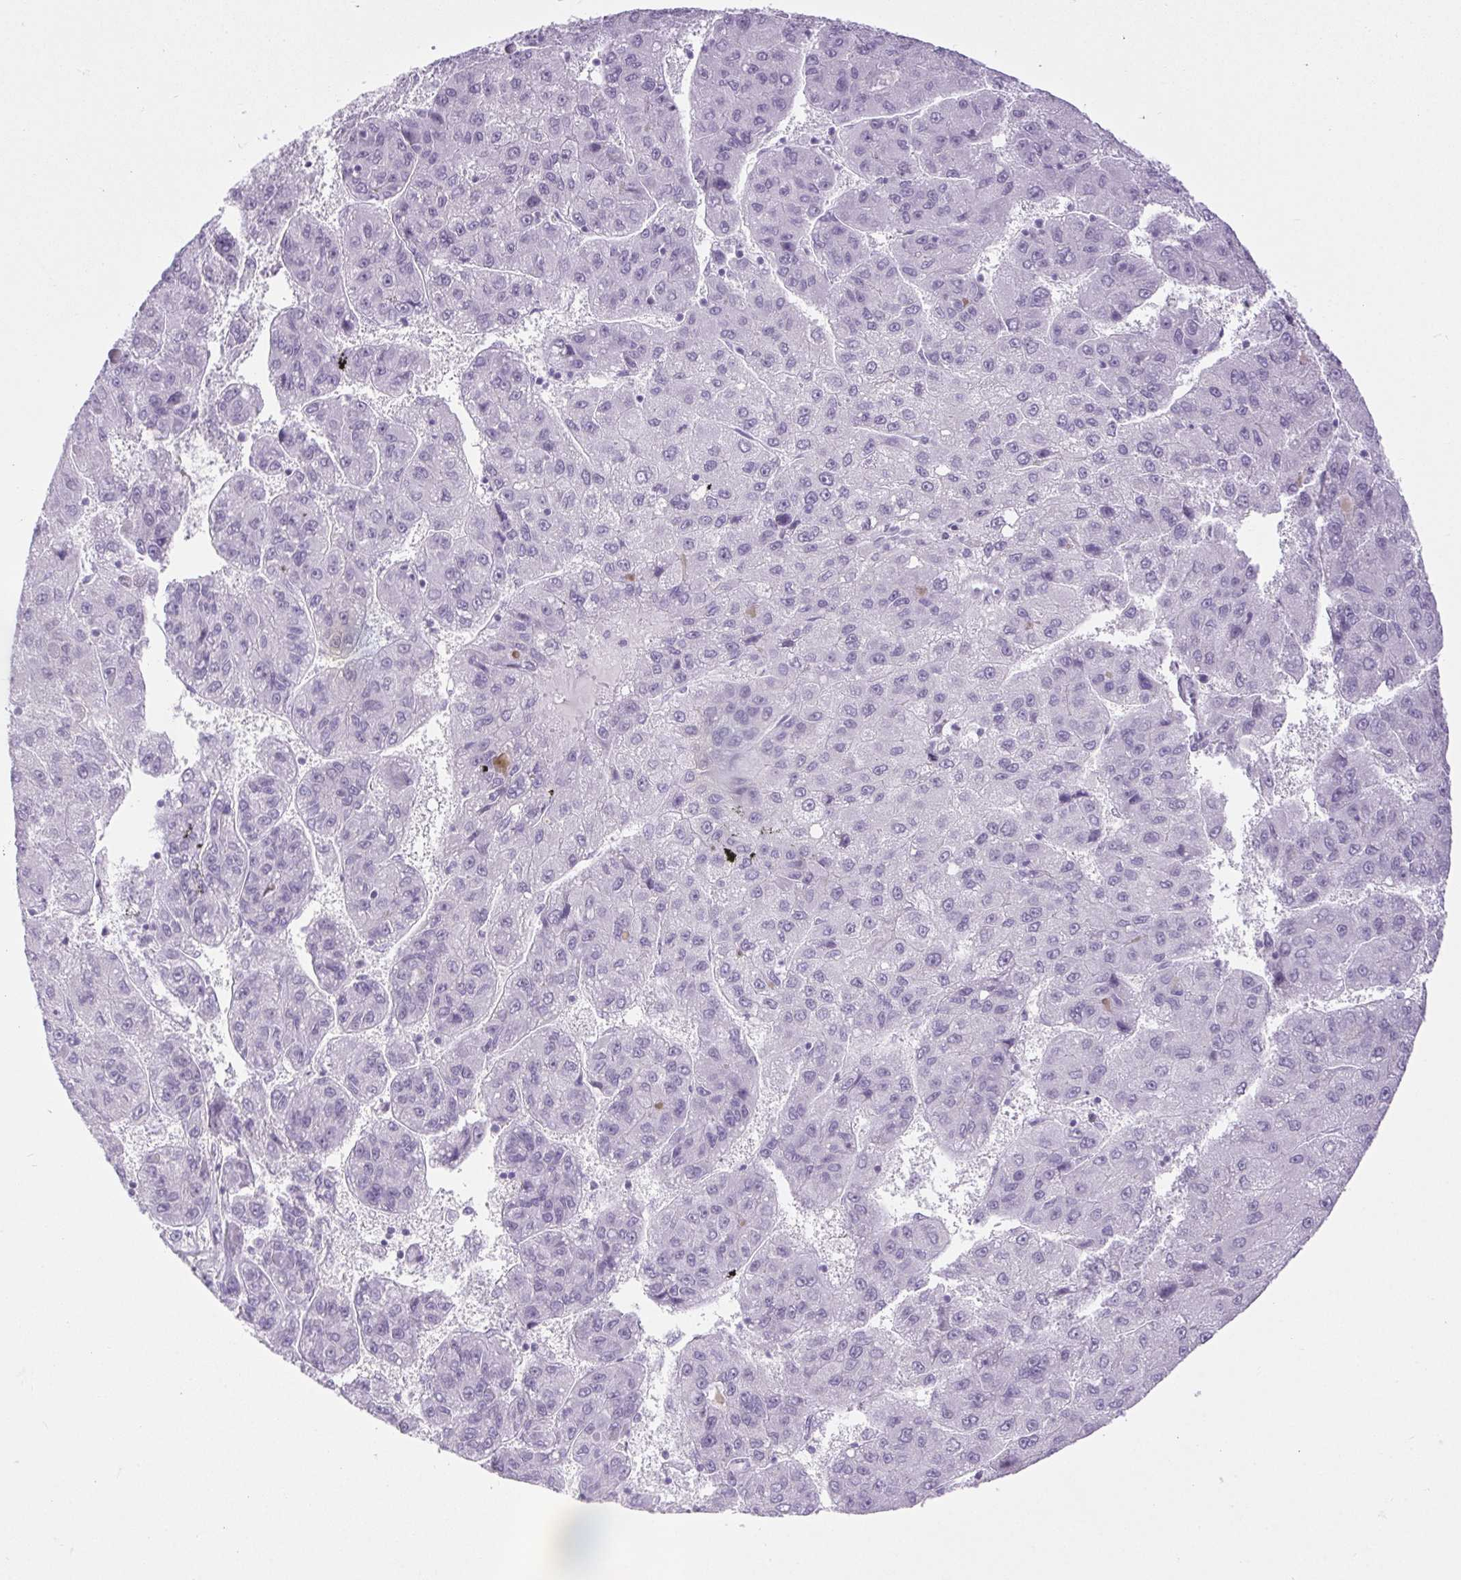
{"staining": {"intensity": "negative", "quantity": "none", "location": "none"}, "tissue": "liver cancer", "cell_type": "Tumor cells", "image_type": "cancer", "snomed": [{"axis": "morphology", "description": "Carcinoma, Hepatocellular, NOS"}, {"axis": "topography", "description": "Liver"}], "caption": "Tumor cells show no significant protein staining in hepatocellular carcinoma (liver).", "gene": "BCAS1", "patient": {"sex": "female", "age": 82}}